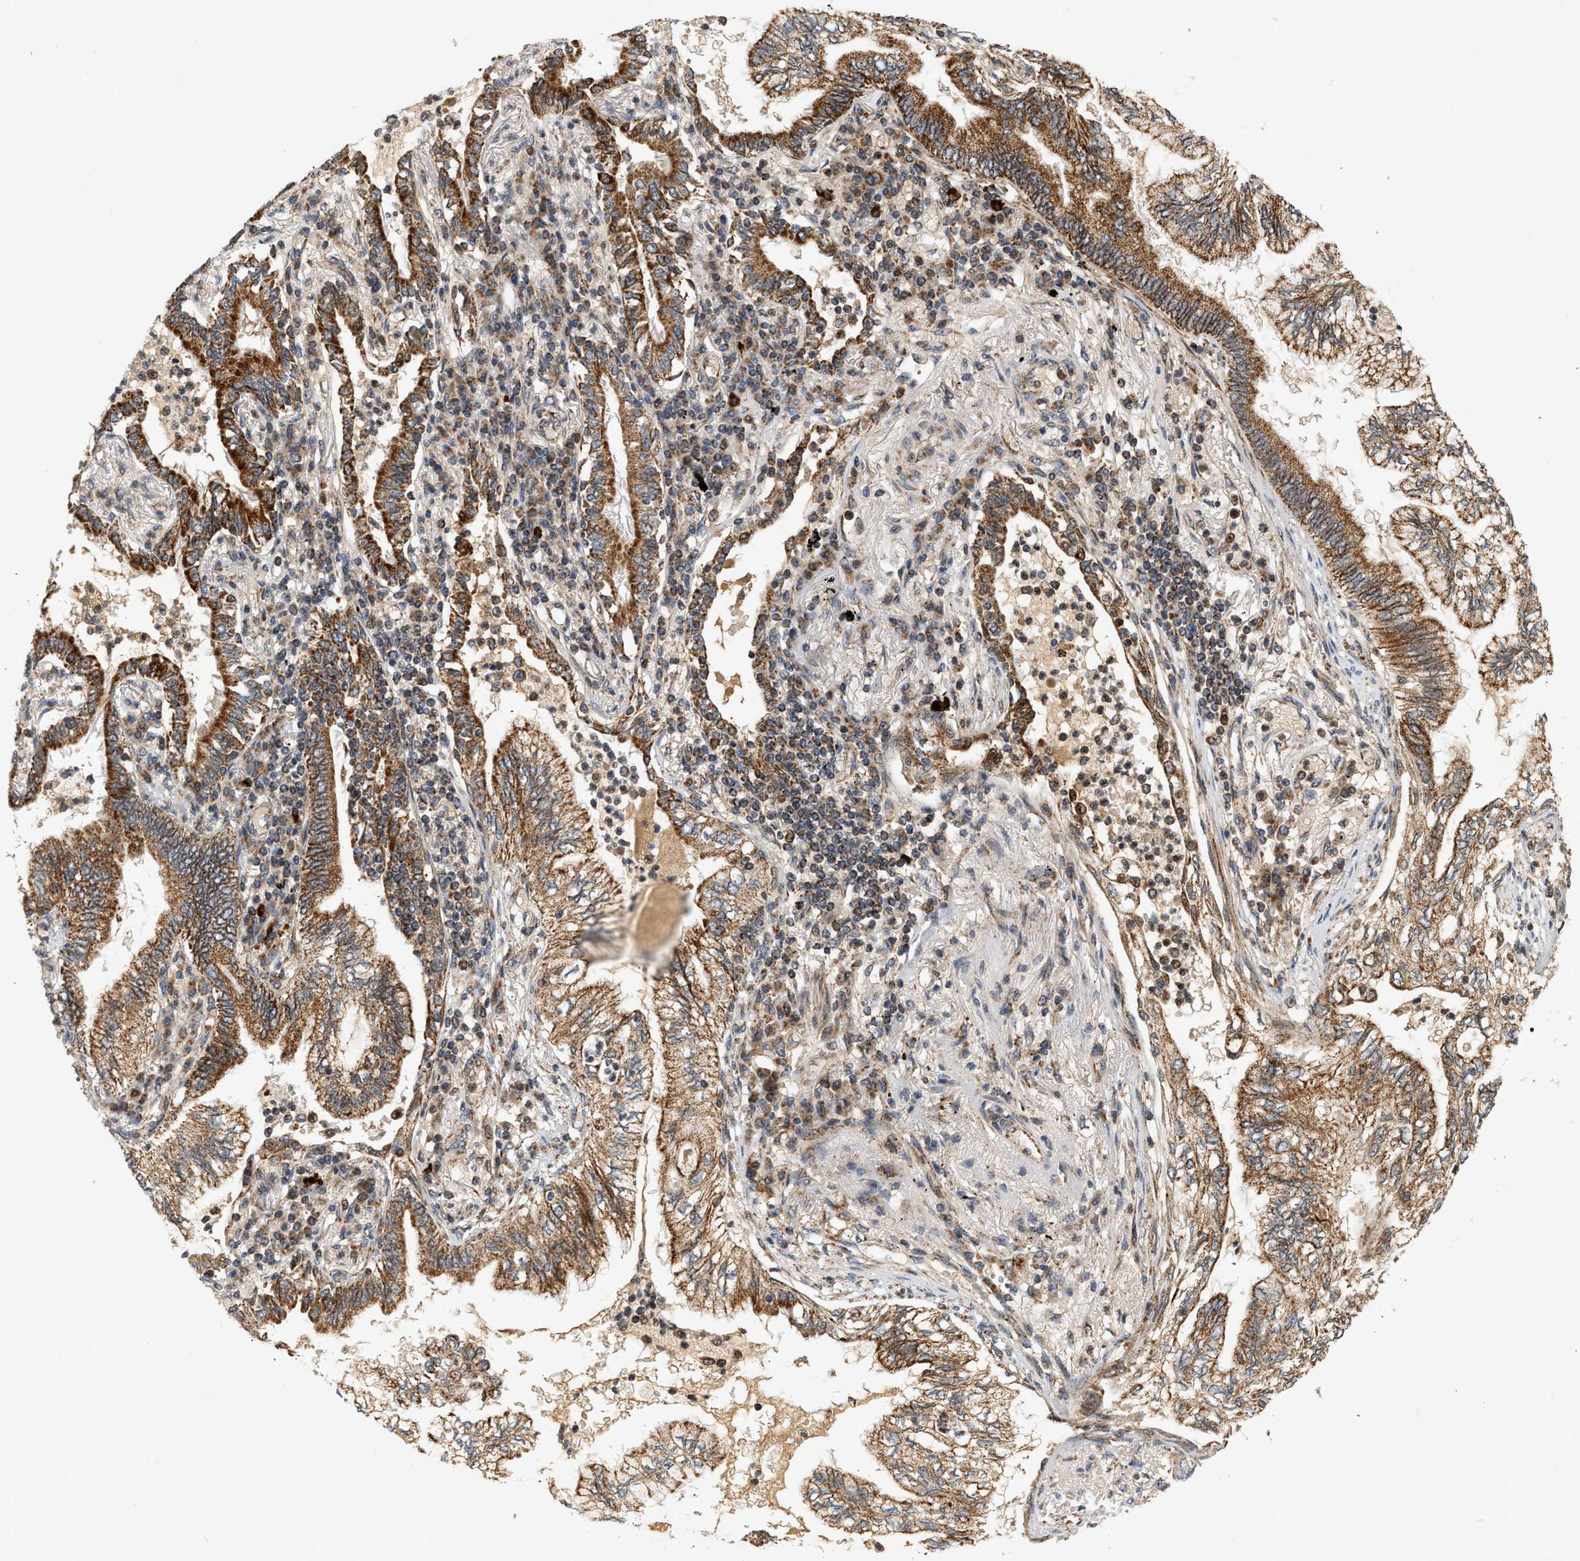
{"staining": {"intensity": "strong", "quantity": ">75%", "location": "cytoplasmic/membranous"}, "tissue": "lung cancer", "cell_type": "Tumor cells", "image_type": "cancer", "snomed": [{"axis": "morphology", "description": "Normal tissue, NOS"}, {"axis": "morphology", "description": "Adenocarcinoma, NOS"}, {"axis": "topography", "description": "Bronchus"}, {"axis": "topography", "description": "Lung"}], "caption": "Human lung cancer stained with a brown dye demonstrates strong cytoplasmic/membranous positive positivity in about >75% of tumor cells.", "gene": "MCU", "patient": {"sex": "female", "age": 70}}